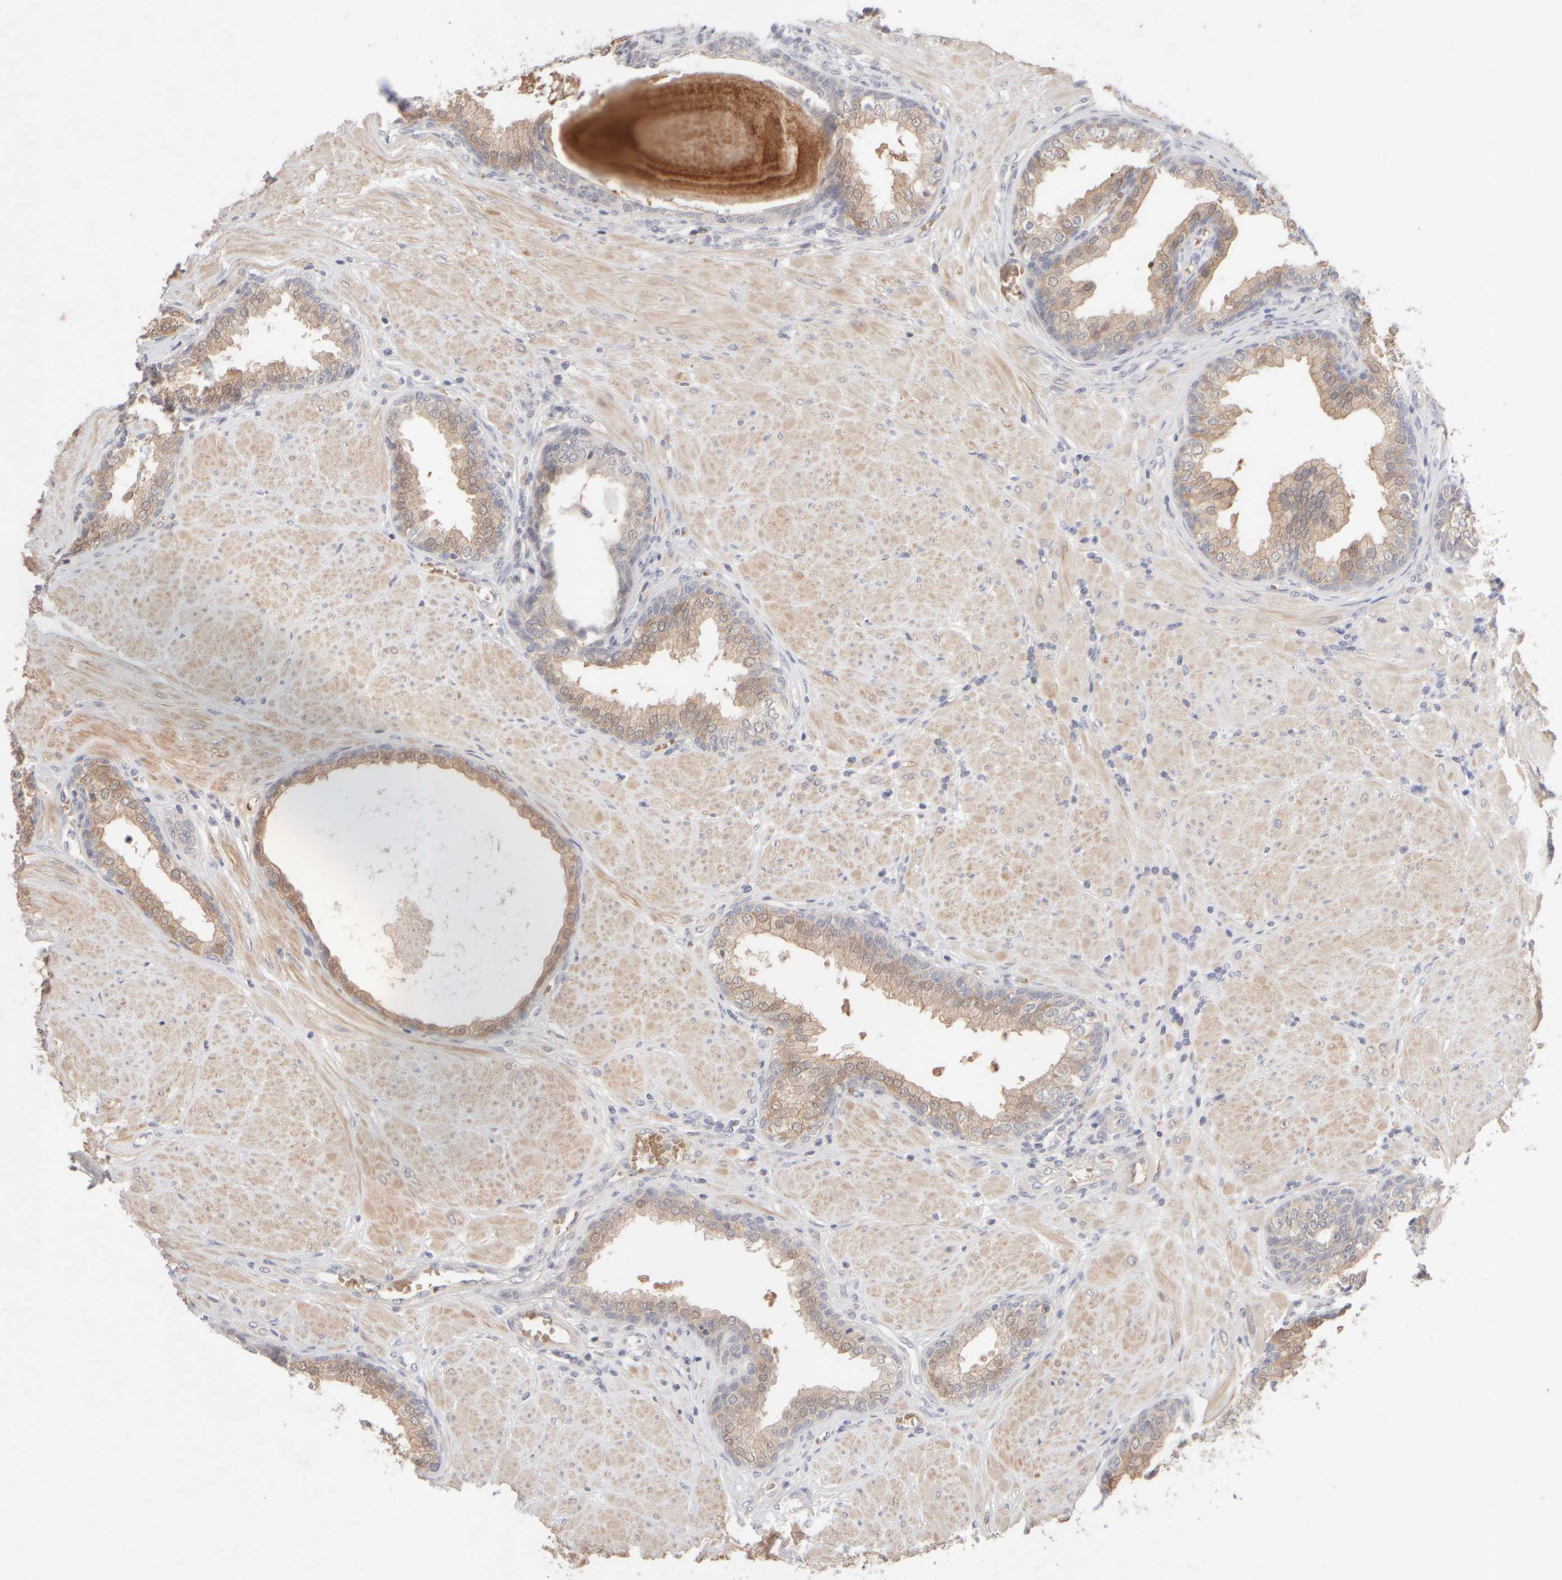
{"staining": {"intensity": "weak", "quantity": ">75%", "location": "cytoplasmic/membranous"}, "tissue": "prostate", "cell_type": "Glandular cells", "image_type": "normal", "snomed": [{"axis": "morphology", "description": "Normal tissue, NOS"}, {"axis": "topography", "description": "Prostate"}], "caption": "Glandular cells demonstrate low levels of weak cytoplasmic/membranous positivity in approximately >75% of cells in unremarkable prostate. Immunohistochemistry stains the protein of interest in brown and the nuclei are stained blue.", "gene": "MST1", "patient": {"sex": "male", "age": 51}}